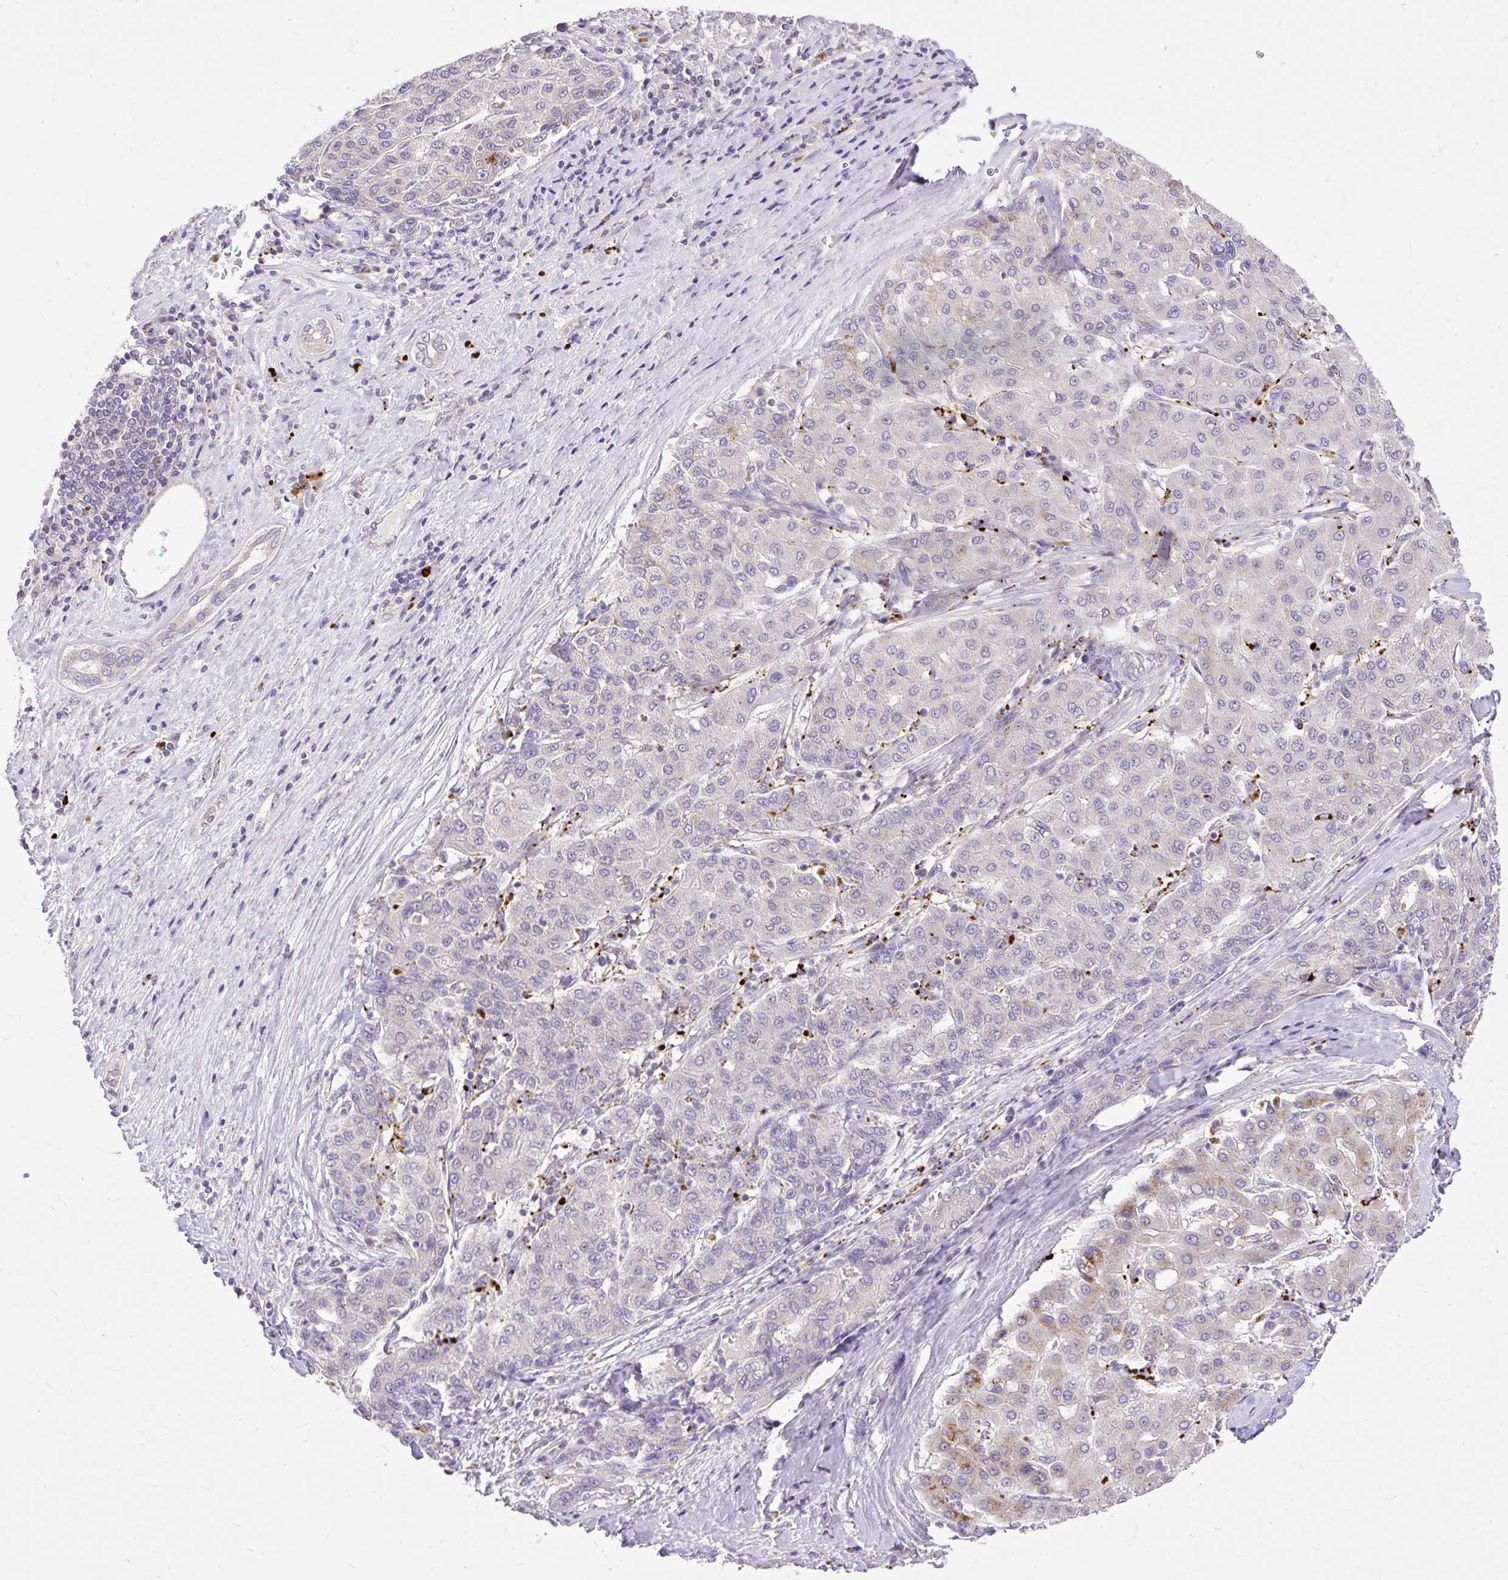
{"staining": {"intensity": "moderate", "quantity": "<25%", "location": "cytoplasmic/membranous"}, "tissue": "liver cancer", "cell_type": "Tumor cells", "image_type": "cancer", "snomed": [{"axis": "morphology", "description": "Carcinoma, Hepatocellular, NOS"}, {"axis": "topography", "description": "Liver"}], "caption": "Liver cancer (hepatocellular carcinoma) stained with a protein marker exhibits moderate staining in tumor cells.", "gene": "HEXB", "patient": {"sex": "male", "age": 65}}